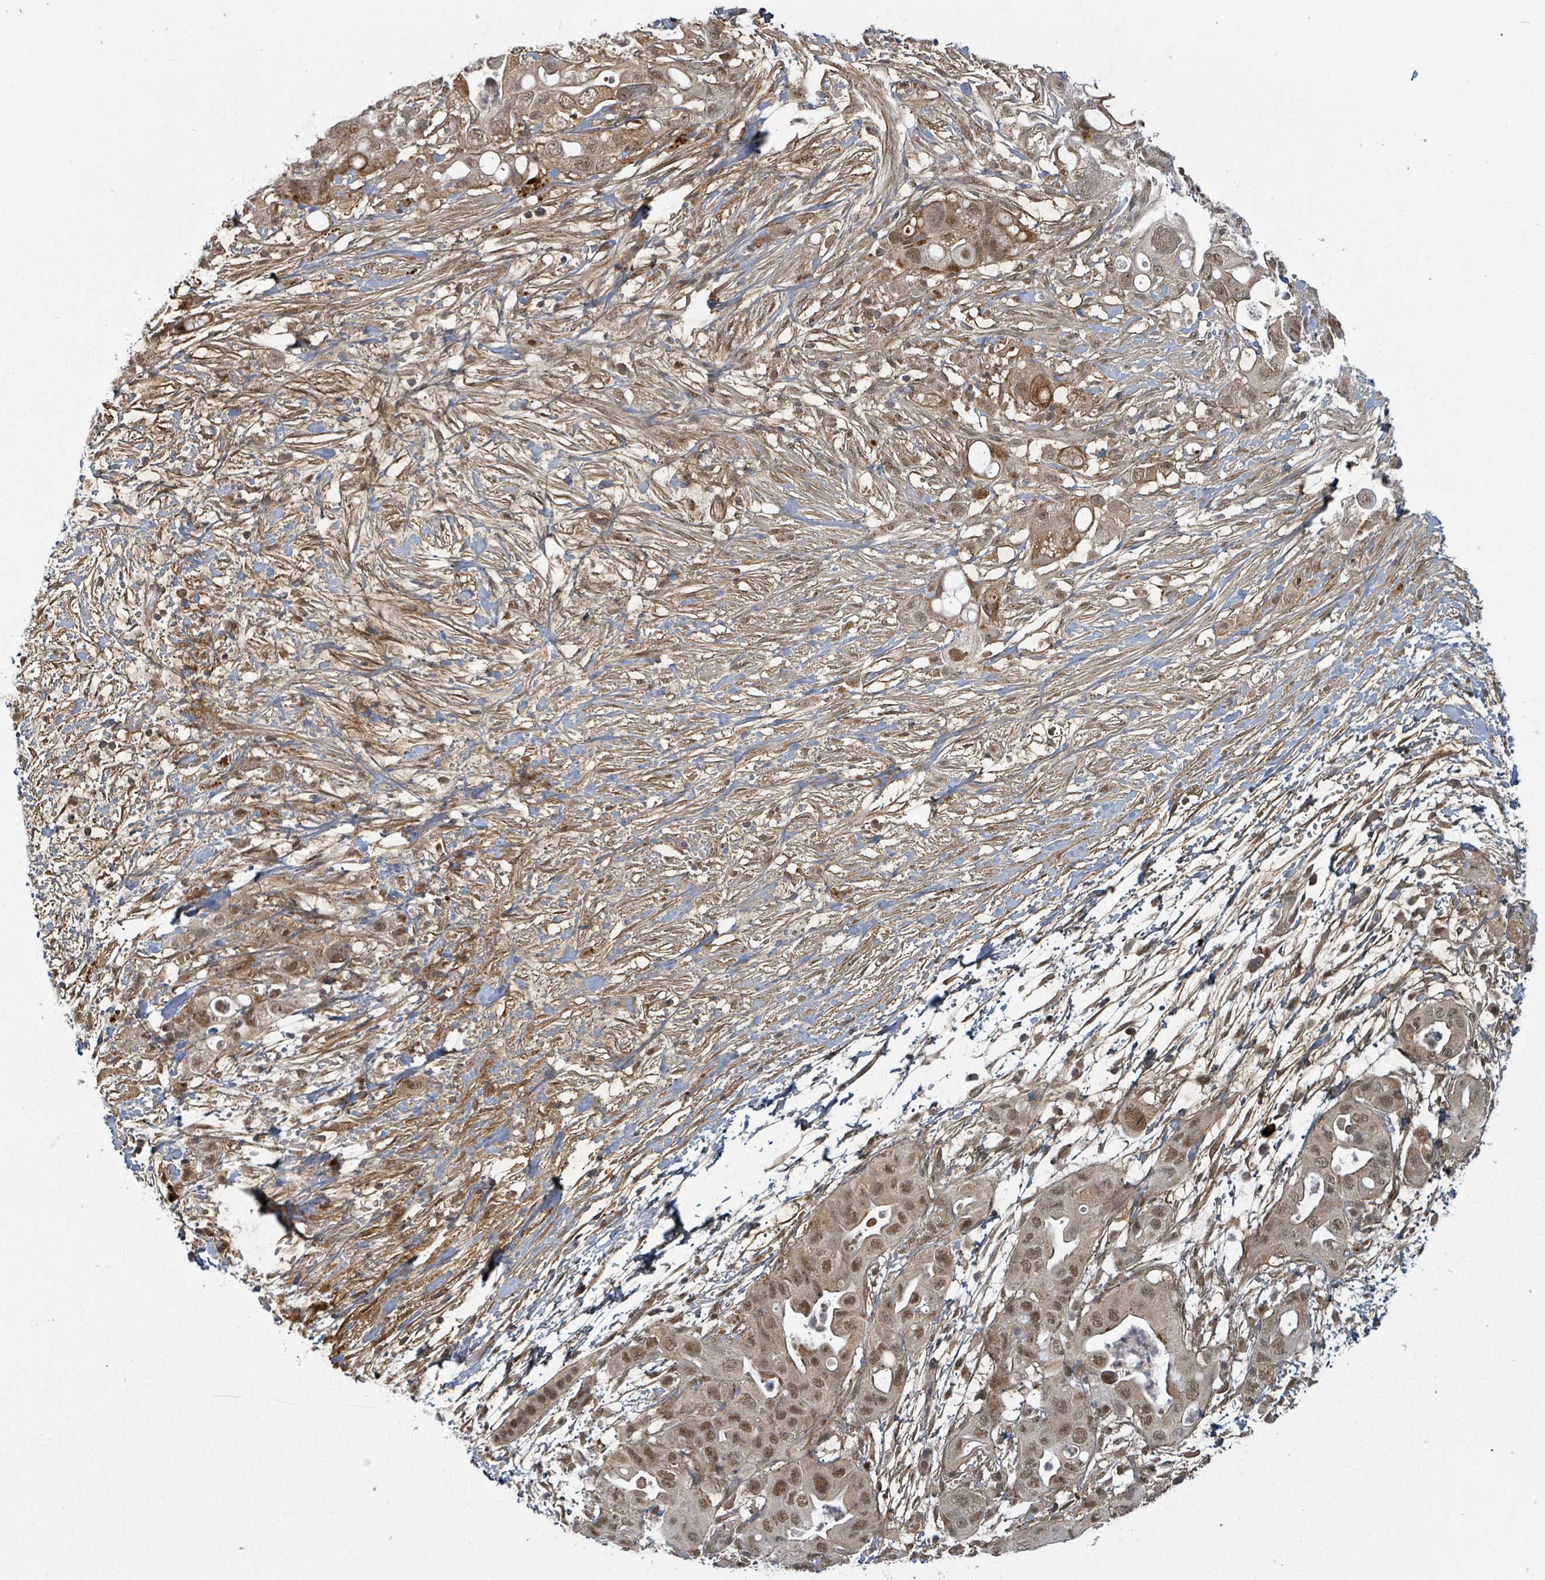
{"staining": {"intensity": "moderate", "quantity": ">75%", "location": "cytoplasmic/membranous,nuclear"}, "tissue": "pancreatic cancer", "cell_type": "Tumor cells", "image_type": "cancer", "snomed": [{"axis": "morphology", "description": "Adenocarcinoma, NOS"}, {"axis": "topography", "description": "Pancreas"}], "caption": "Moderate cytoplasmic/membranous and nuclear protein expression is appreciated in about >75% of tumor cells in adenocarcinoma (pancreatic).", "gene": "GTF3C1", "patient": {"sex": "female", "age": 72}}